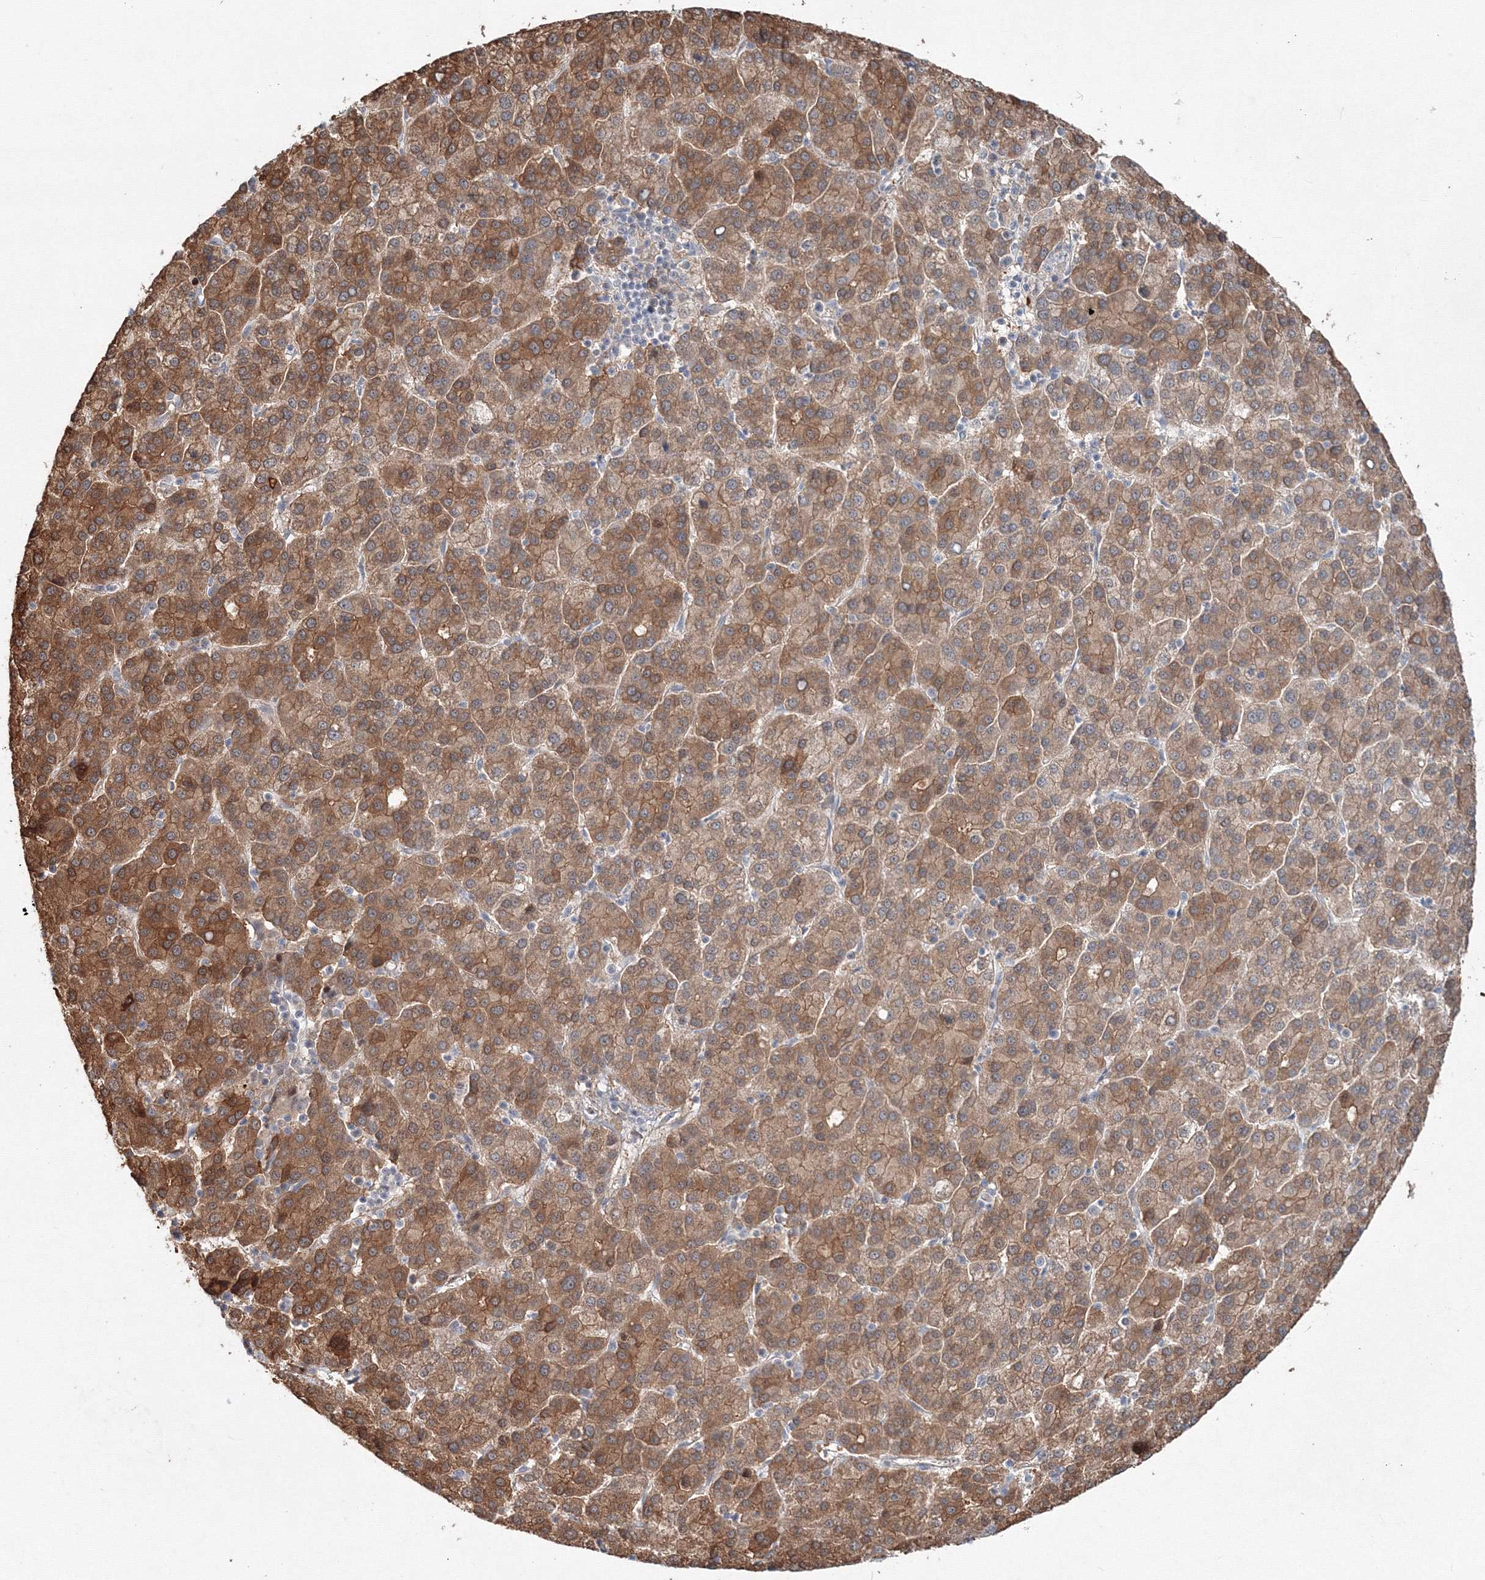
{"staining": {"intensity": "moderate", "quantity": ">75%", "location": "cytoplasmic/membranous"}, "tissue": "liver cancer", "cell_type": "Tumor cells", "image_type": "cancer", "snomed": [{"axis": "morphology", "description": "Carcinoma, Hepatocellular, NOS"}, {"axis": "topography", "description": "Liver"}], "caption": "Immunohistochemical staining of liver cancer displays moderate cytoplasmic/membranous protein staining in about >75% of tumor cells.", "gene": "MKRN2", "patient": {"sex": "female", "age": 58}}